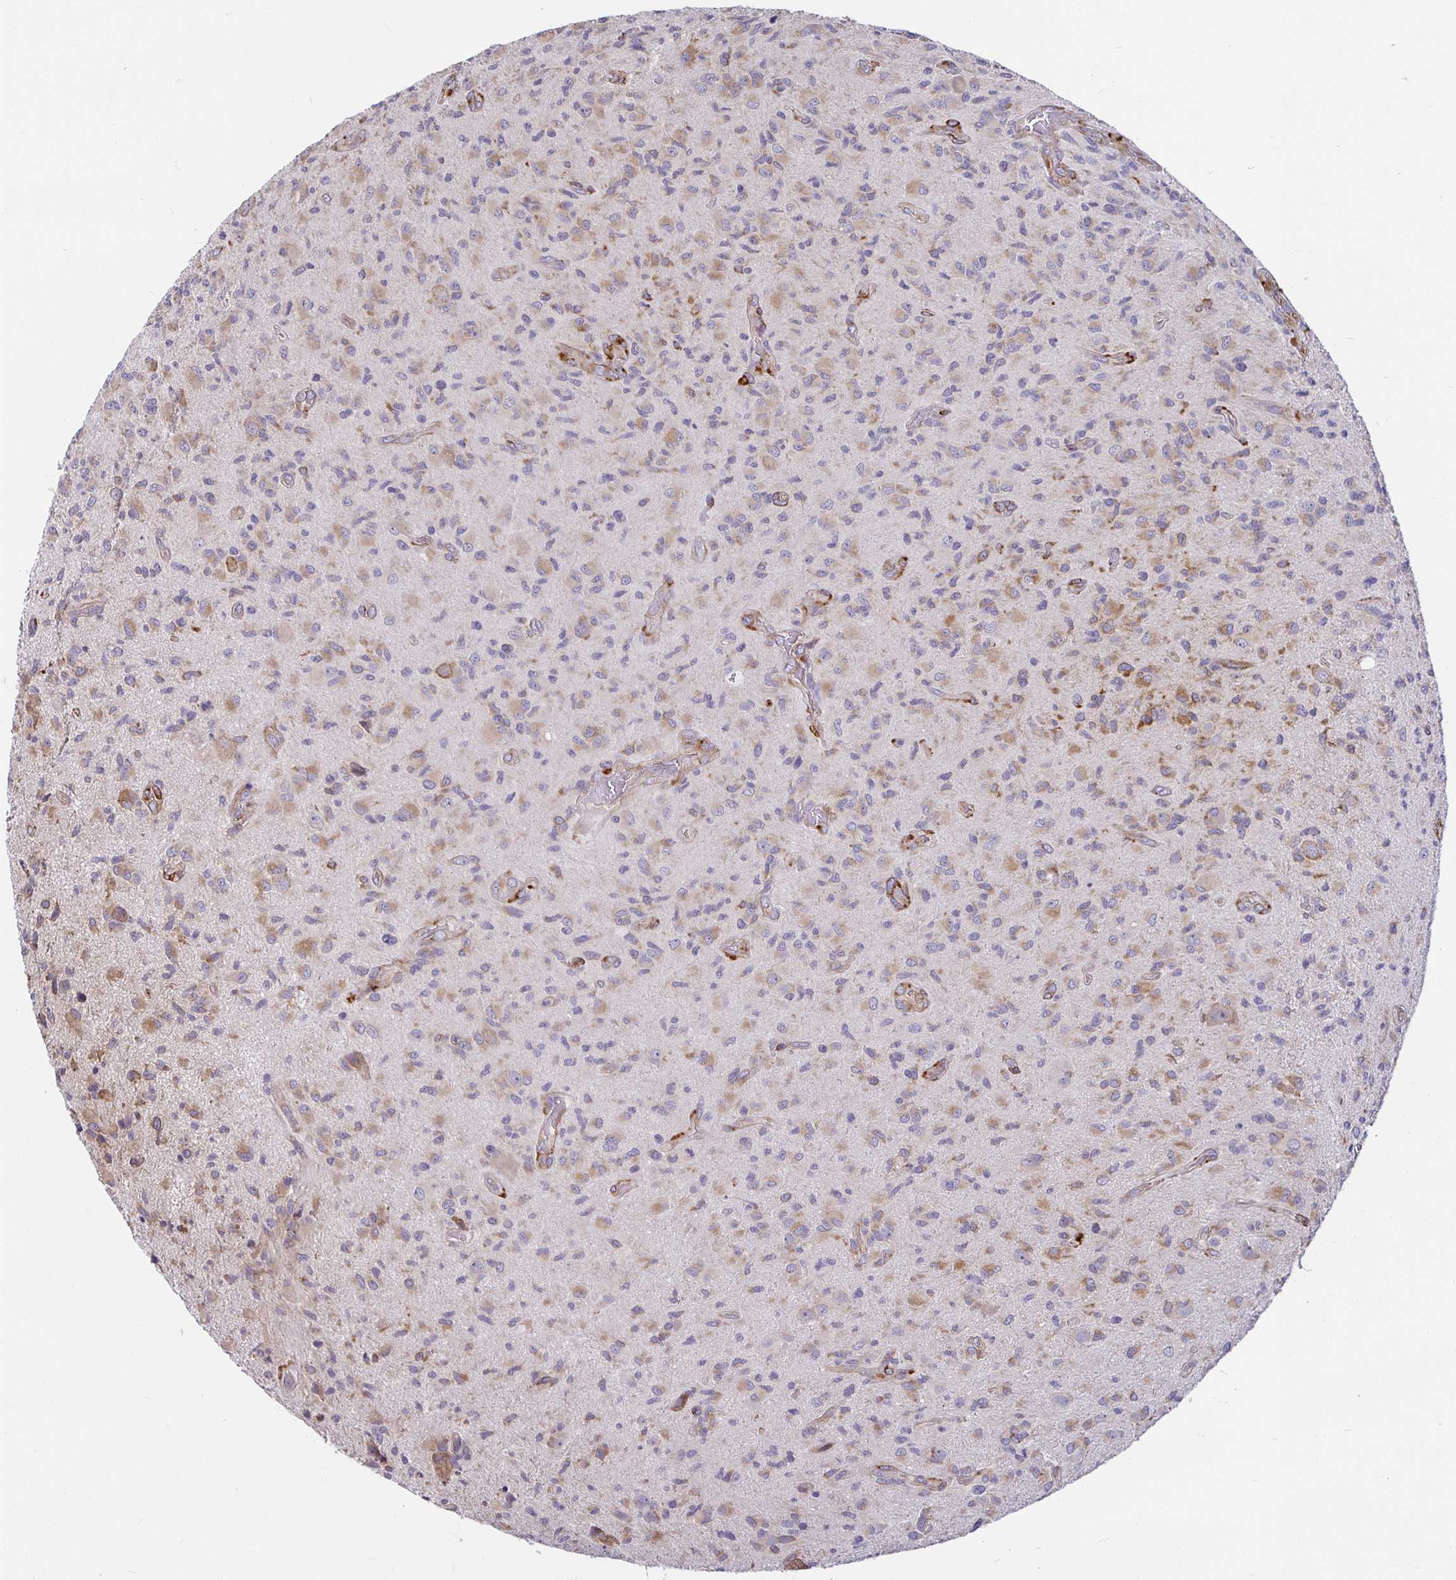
{"staining": {"intensity": "weak", "quantity": "25%-75%", "location": "cytoplasmic/membranous"}, "tissue": "glioma", "cell_type": "Tumor cells", "image_type": "cancer", "snomed": [{"axis": "morphology", "description": "Glioma, malignant, High grade"}, {"axis": "topography", "description": "Brain"}], "caption": "Glioma stained with a brown dye exhibits weak cytoplasmic/membranous positive expression in about 25%-75% of tumor cells.", "gene": "P4HA2", "patient": {"sex": "female", "age": 65}}